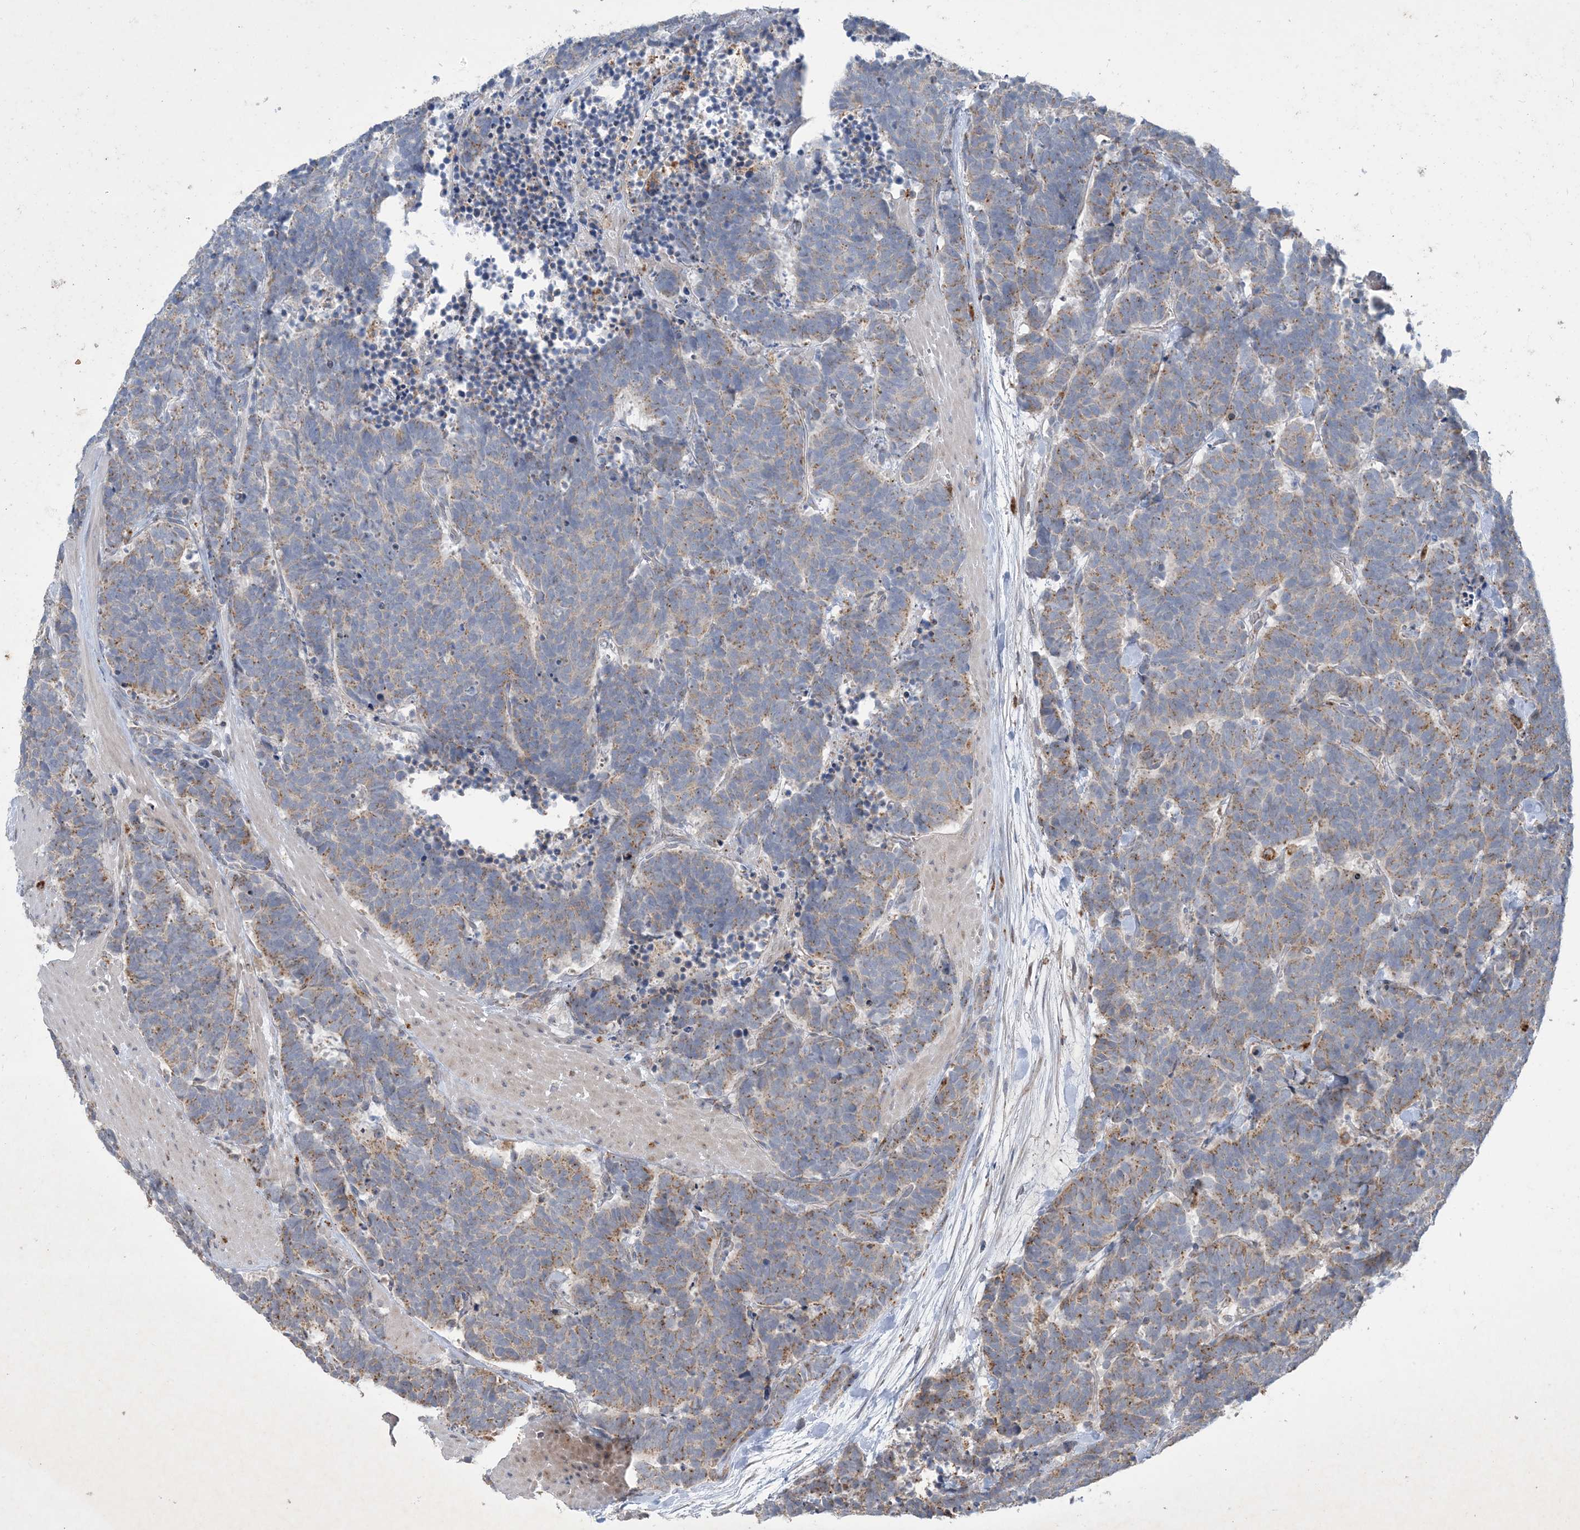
{"staining": {"intensity": "moderate", "quantity": "25%-75%", "location": "cytoplasmic/membranous"}, "tissue": "carcinoid", "cell_type": "Tumor cells", "image_type": "cancer", "snomed": [{"axis": "morphology", "description": "Carcinoma, NOS"}, {"axis": "morphology", "description": "Carcinoid, malignant, NOS"}, {"axis": "topography", "description": "Urinary bladder"}], "caption": "Carcinoma stained with IHC demonstrates moderate cytoplasmic/membranous expression in about 25%-75% of tumor cells.", "gene": "MRPS18A", "patient": {"sex": "male", "age": 57}}